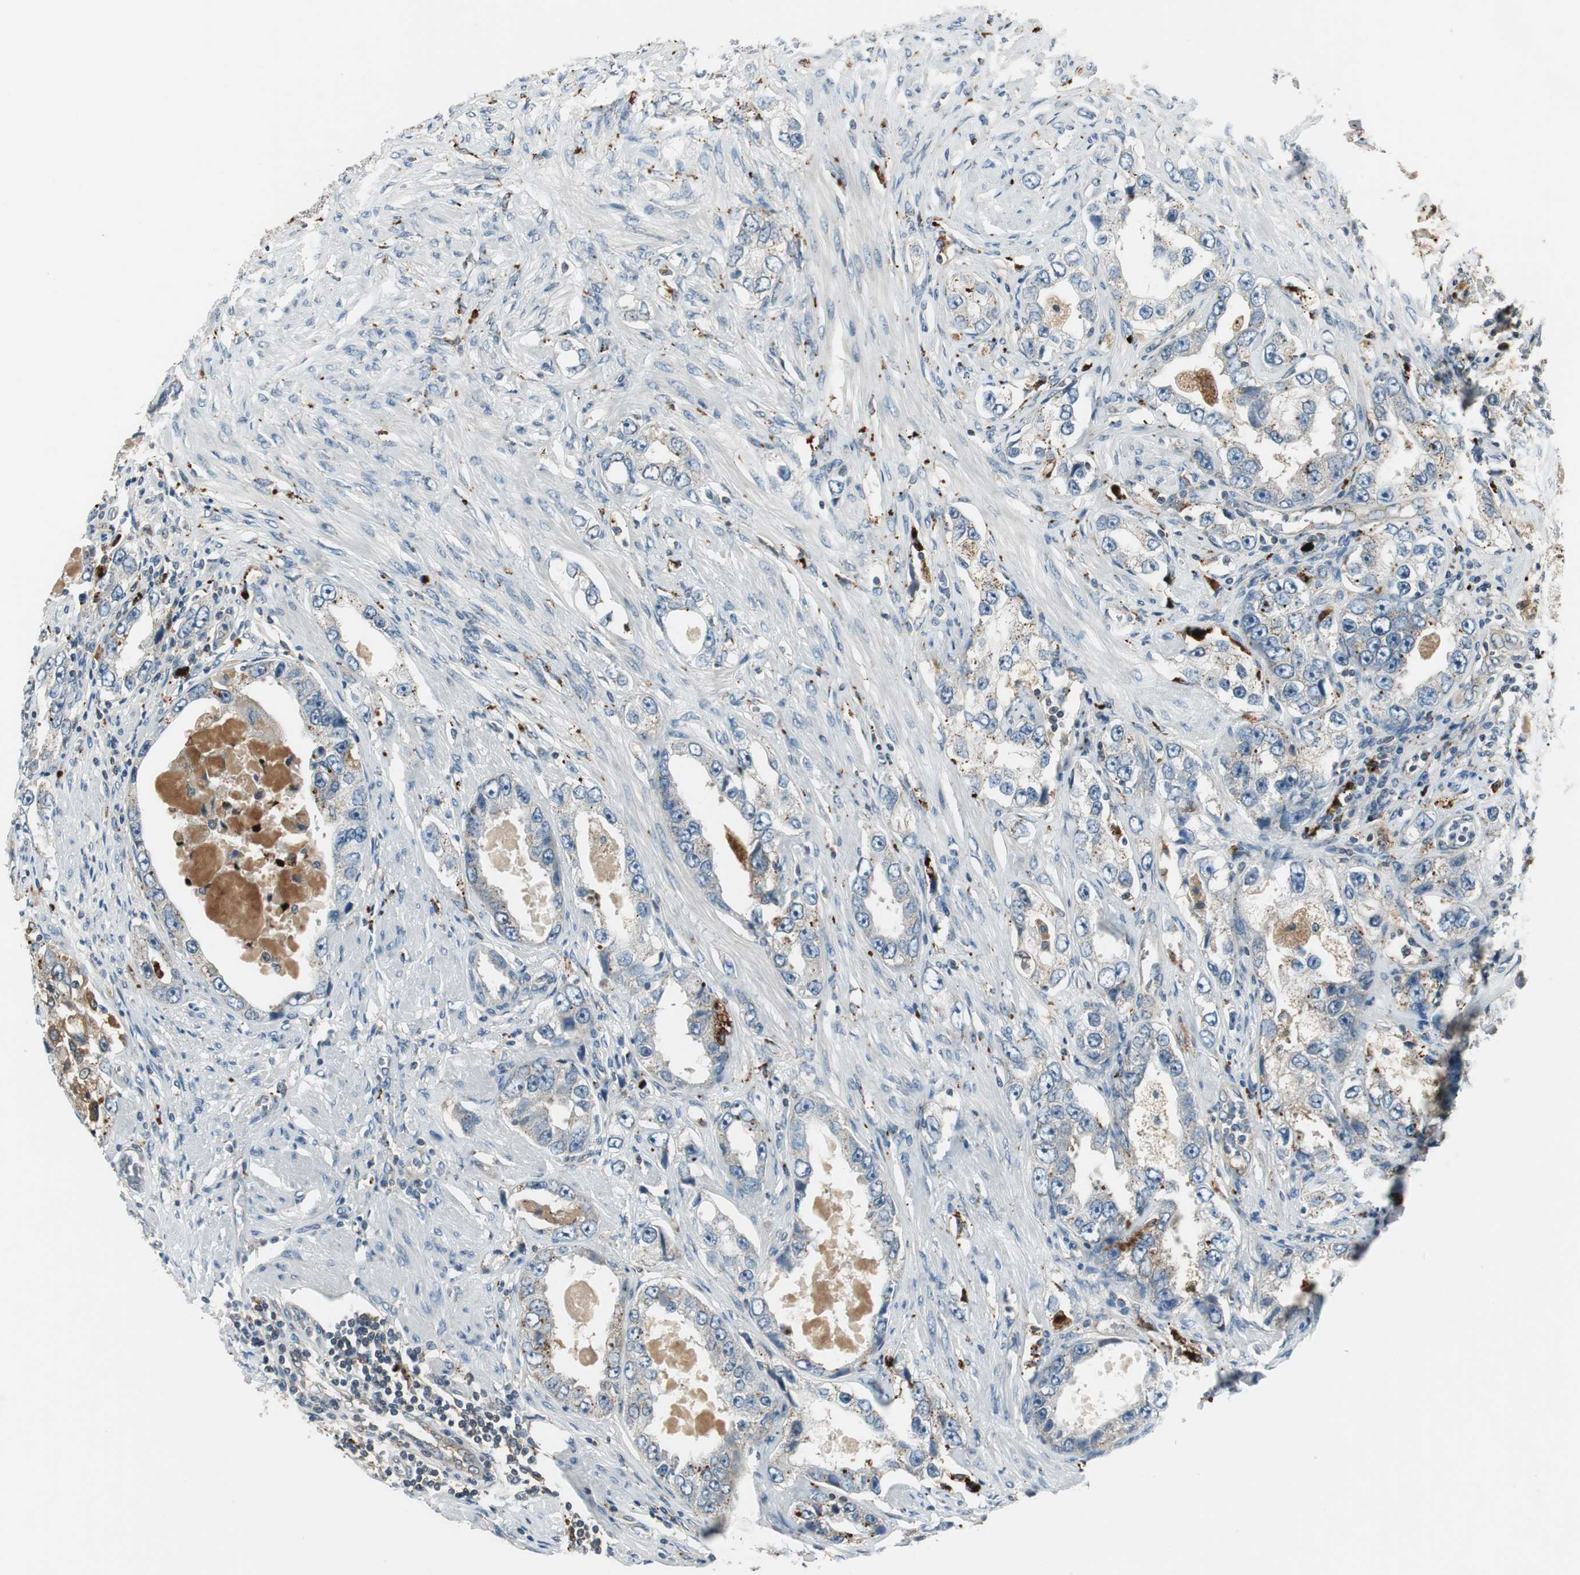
{"staining": {"intensity": "weak", "quantity": "<25%", "location": "cytoplasmic/membranous"}, "tissue": "prostate cancer", "cell_type": "Tumor cells", "image_type": "cancer", "snomed": [{"axis": "morphology", "description": "Adenocarcinoma, High grade"}, {"axis": "topography", "description": "Prostate"}], "caption": "Tumor cells are negative for brown protein staining in high-grade adenocarcinoma (prostate).", "gene": "NCK1", "patient": {"sex": "male", "age": 63}}